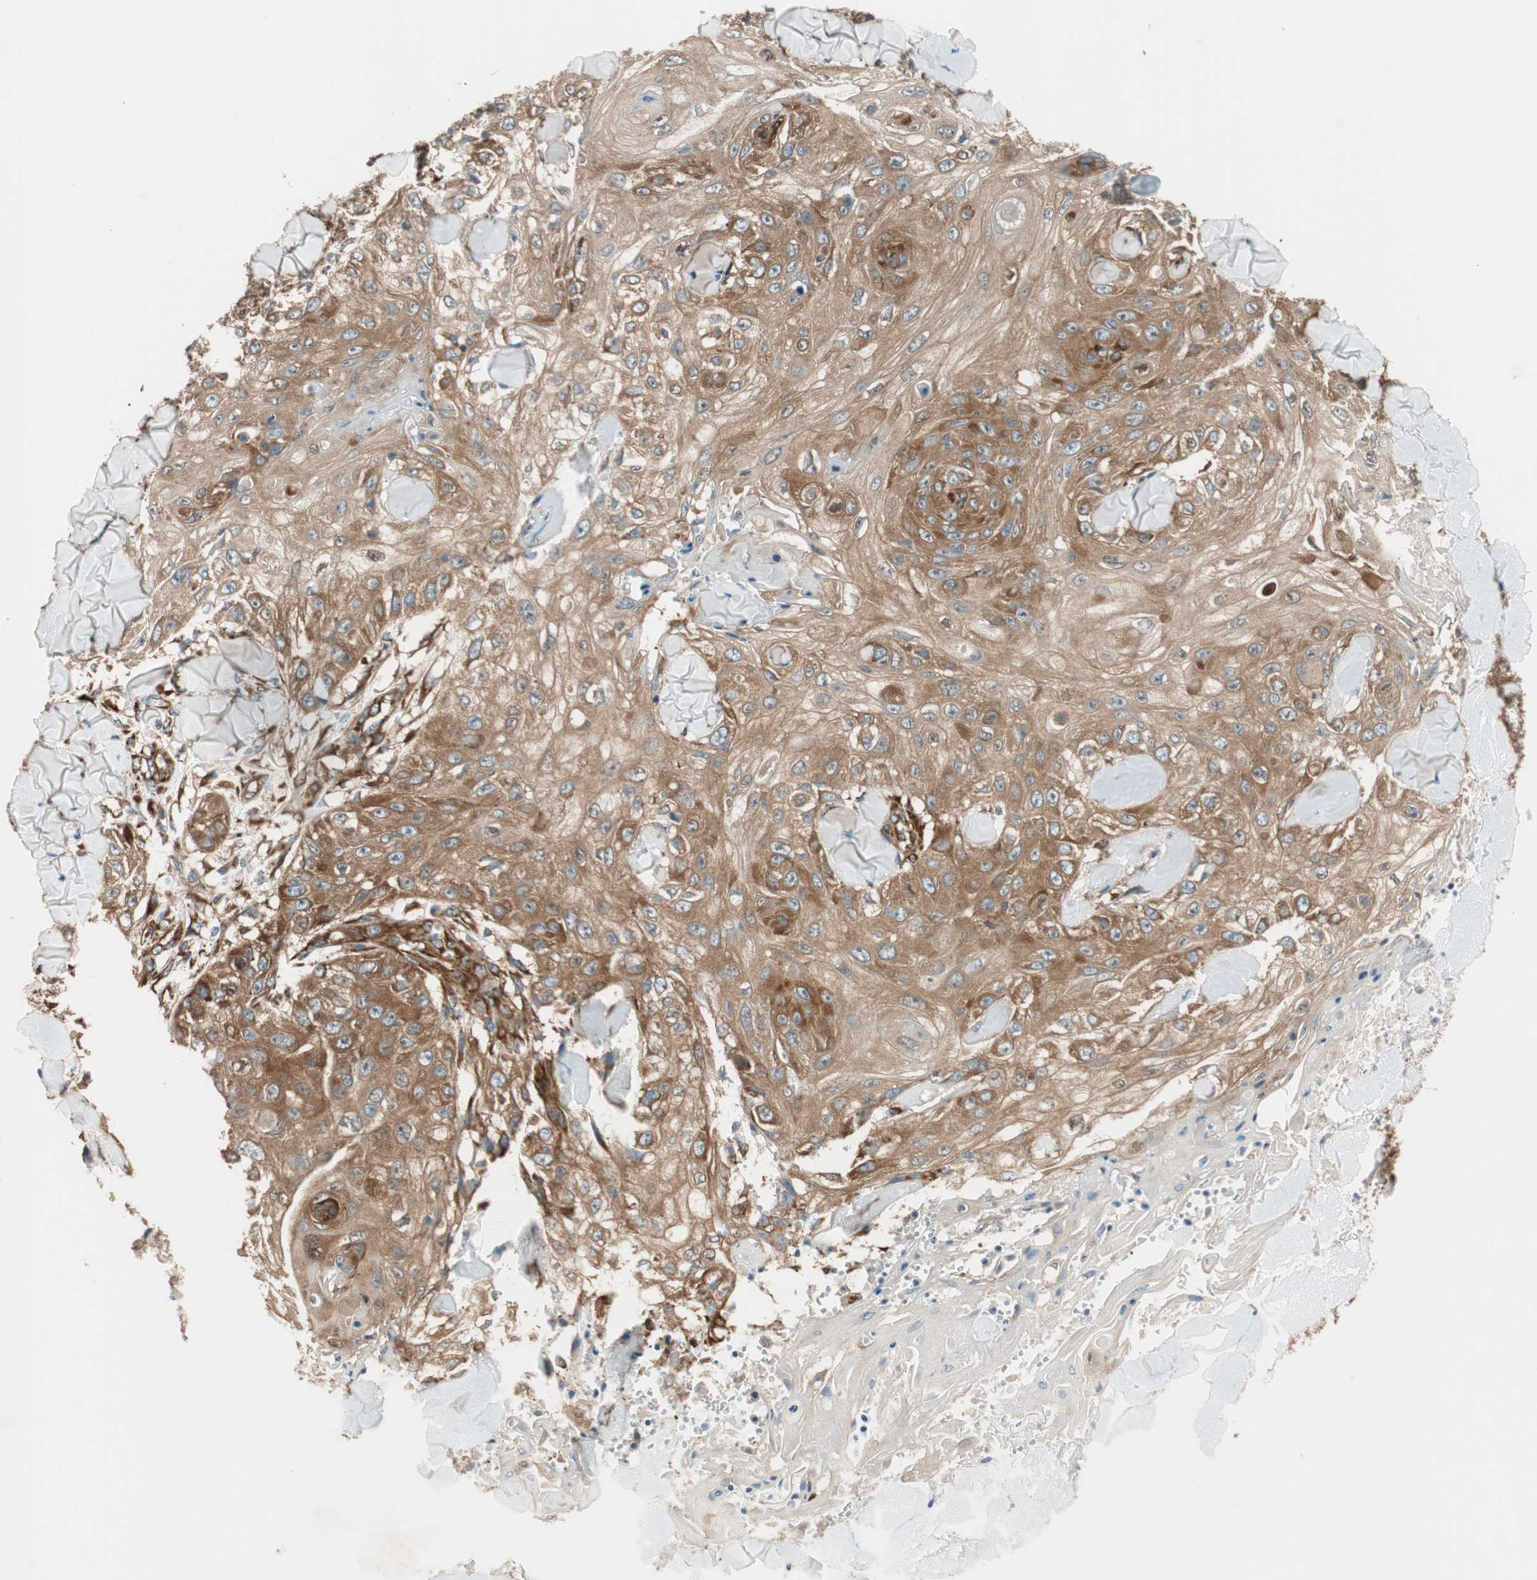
{"staining": {"intensity": "strong", "quantity": ">75%", "location": "cytoplasmic/membranous"}, "tissue": "skin cancer", "cell_type": "Tumor cells", "image_type": "cancer", "snomed": [{"axis": "morphology", "description": "Squamous cell carcinoma, NOS"}, {"axis": "topography", "description": "Skin"}], "caption": "Immunohistochemical staining of skin cancer exhibits strong cytoplasmic/membranous protein expression in approximately >75% of tumor cells.", "gene": "WASL", "patient": {"sex": "male", "age": 86}}